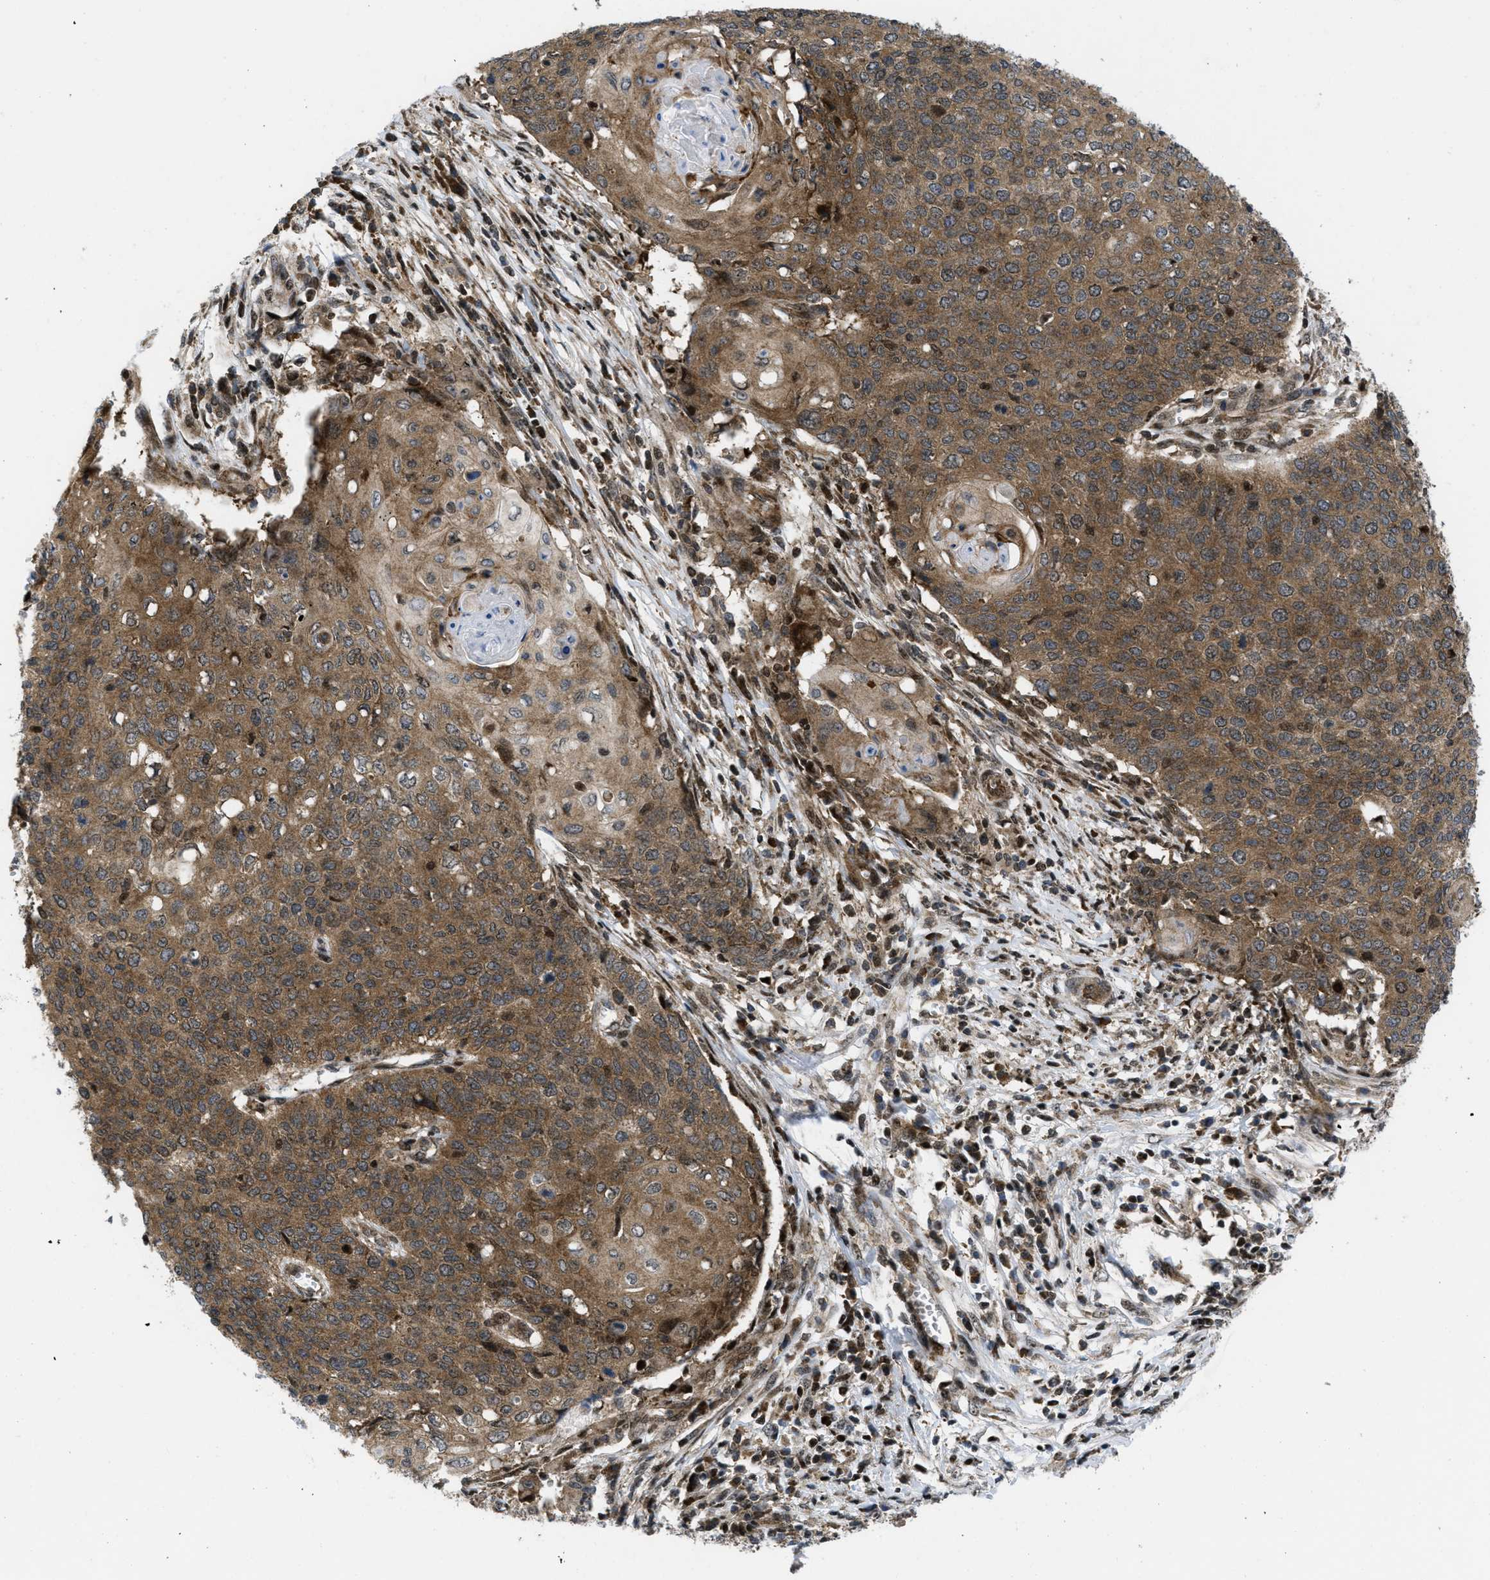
{"staining": {"intensity": "moderate", "quantity": ">75%", "location": "cytoplasmic/membranous,nuclear"}, "tissue": "cervical cancer", "cell_type": "Tumor cells", "image_type": "cancer", "snomed": [{"axis": "morphology", "description": "Squamous cell carcinoma, NOS"}, {"axis": "topography", "description": "Cervix"}], "caption": "The micrograph reveals a brown stain indicating the presence of a protein in the cytoplasmic/membranous and nuclear of tumor cells in squamous cell carcinoma (cervical). Nuclei are stained in blue.", "gene": "PPP2CB", "patient": {"sex": "female", "age": 39}}